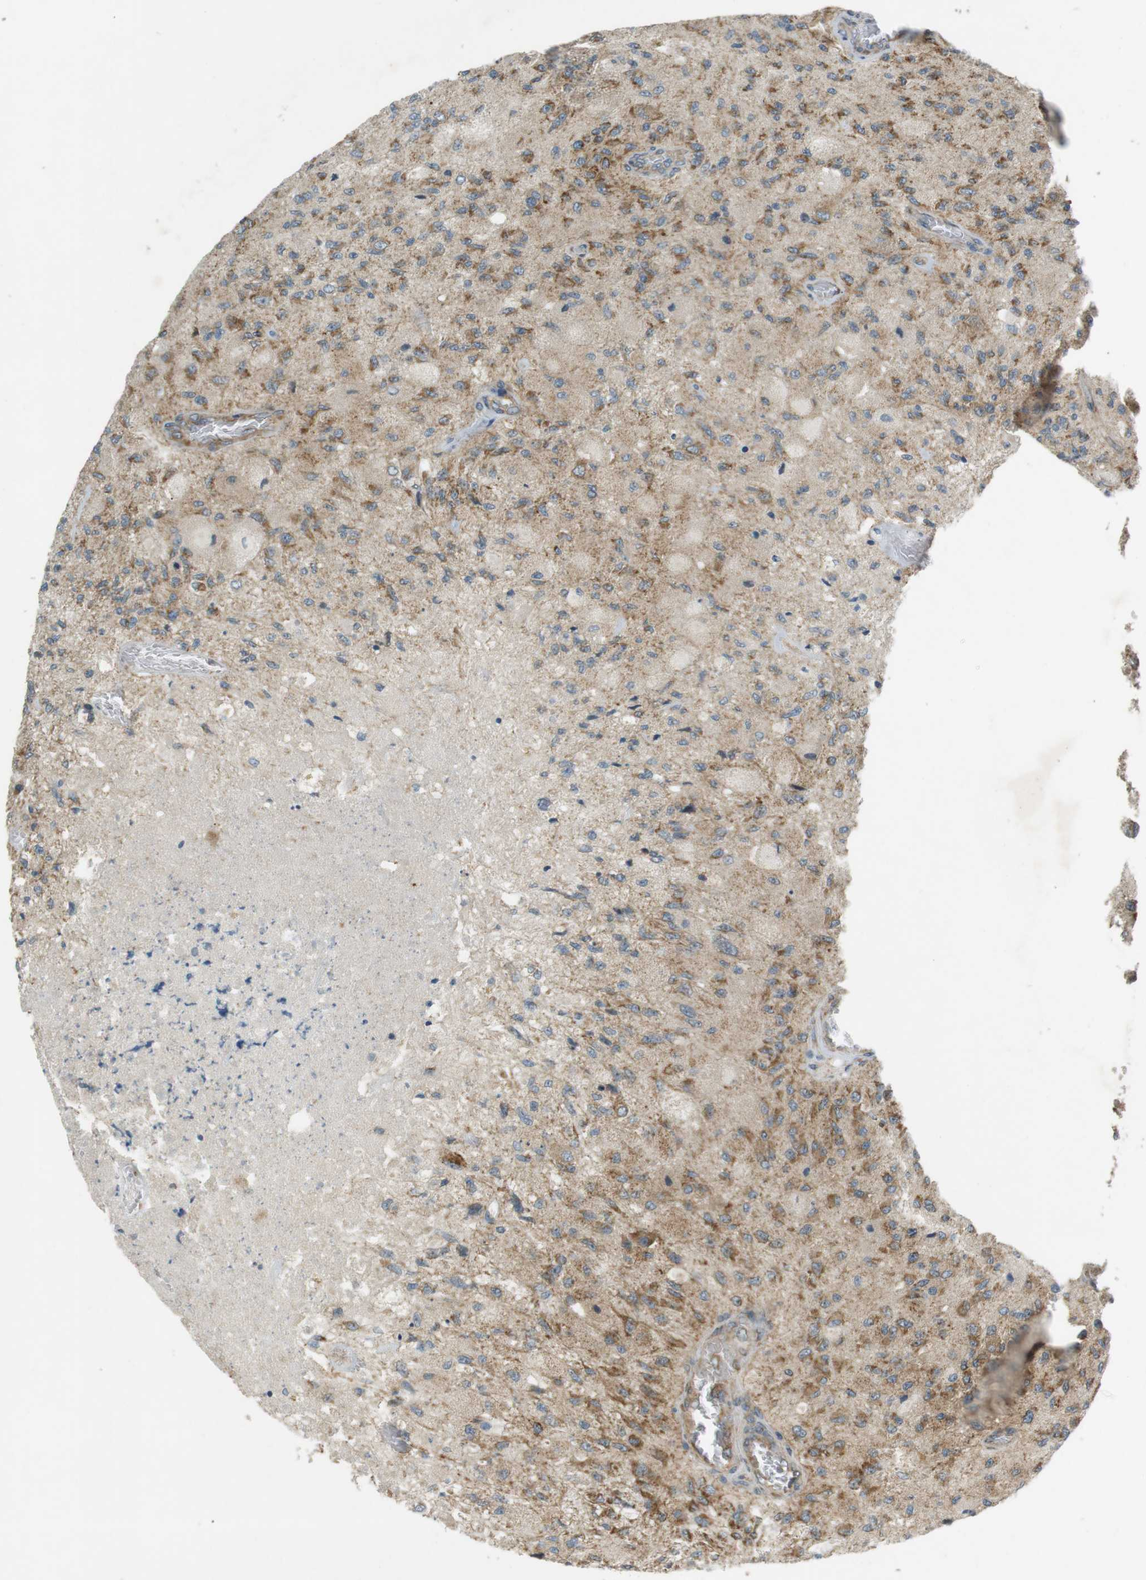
{"staining": {"intensity": "moderate", "quantity": "25%-75%", "location": "cytoplasmic/membranous"}, "tissue": "glioma", "cell_type": "Tumor cells", "image_type": "cancer", "snomed": [{"axis": "morphology", "description": "Normal tissue, NOS"}, {"axis": "morphology", "description": "Glioma, malignant, High grade"}, {"axis": "topography", "description": "Cerebral cortex"}], "caption": "The micrograph demonstrates a brown stain indicating the presence of a protein in the cytoplasmic/membranous of tumor cells in malignant high-grade glioma.", "gene": "SLC41A1", "patient": {"sex": "male", "age": 77}}